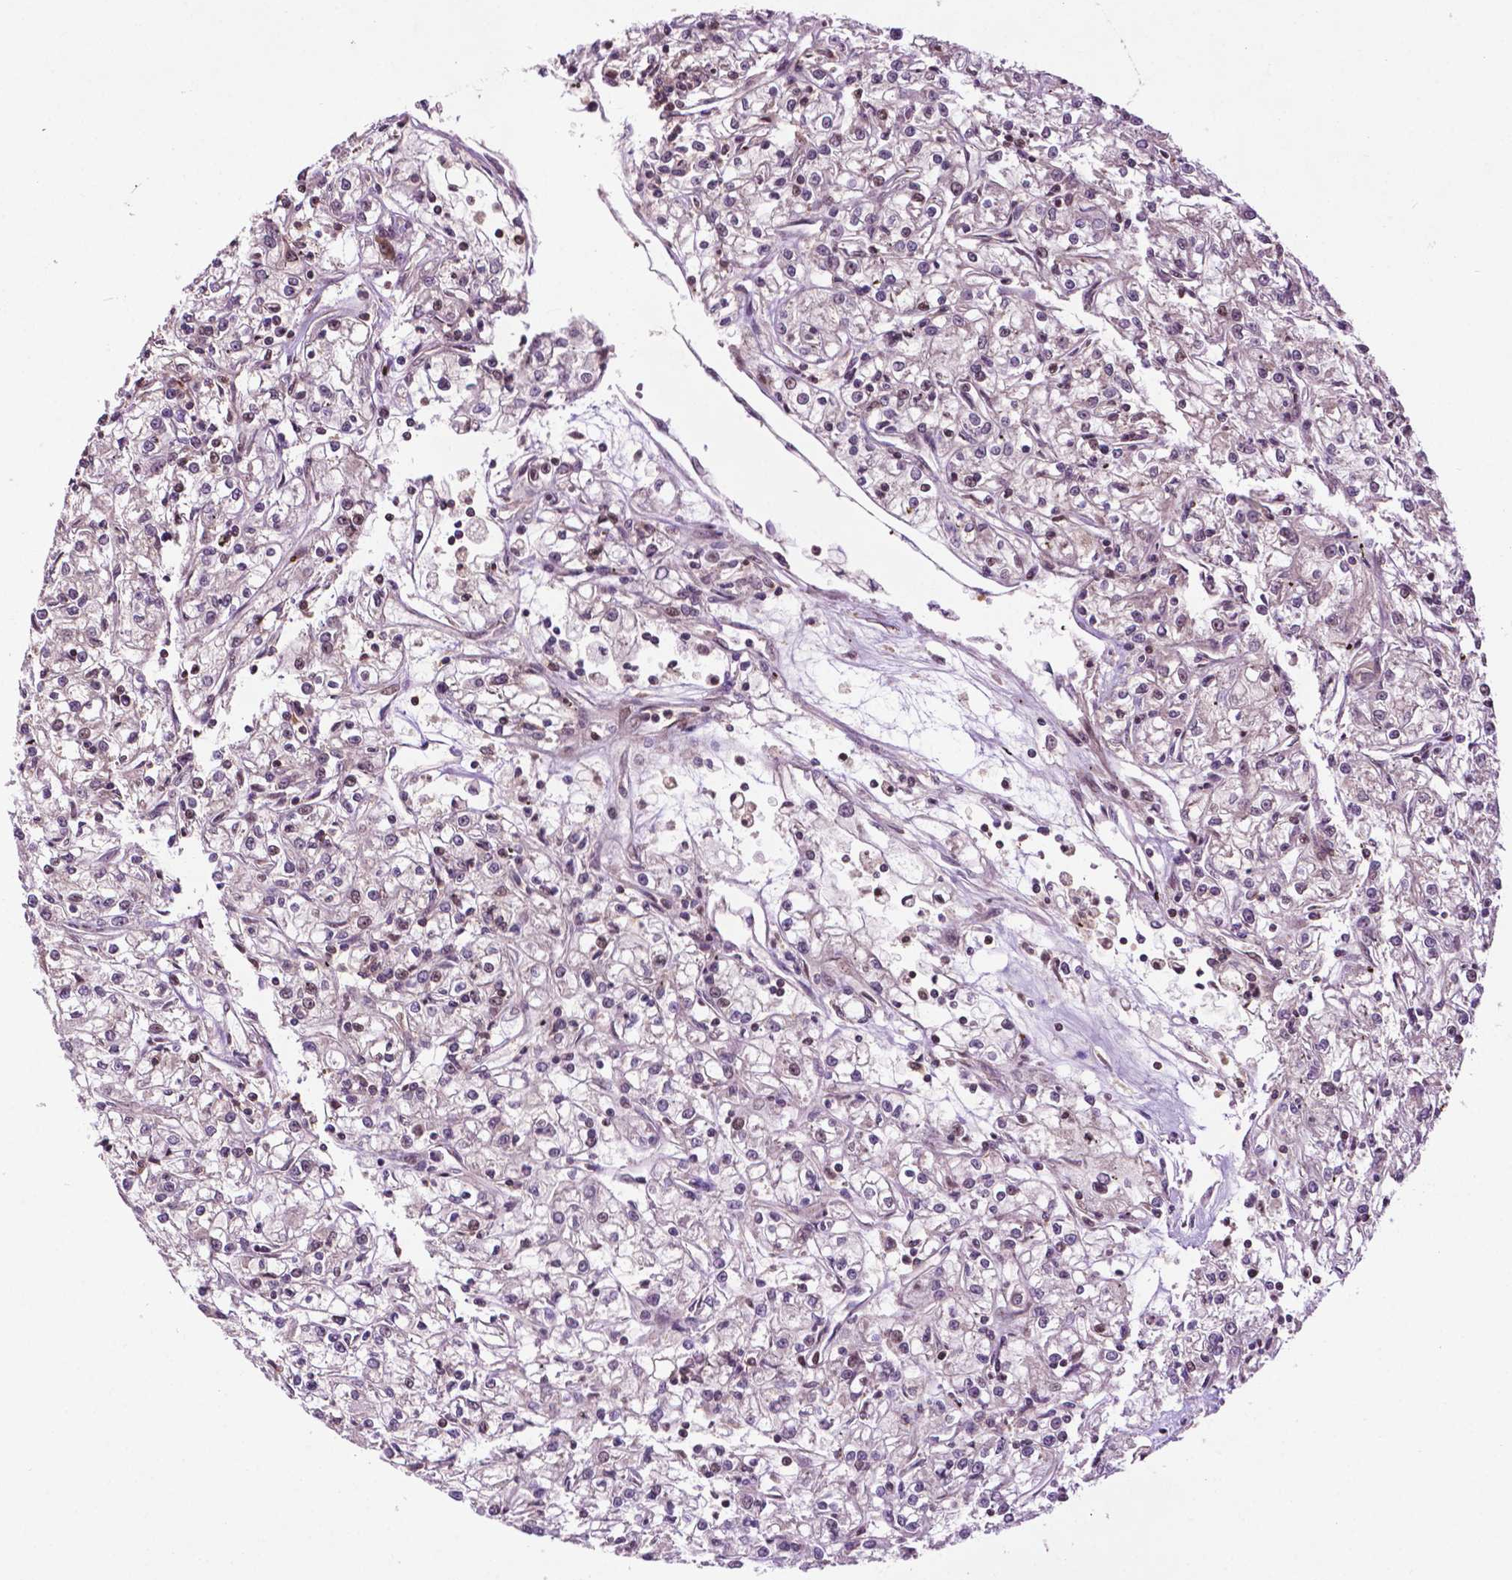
{"staining": {"intensity": "negative", "quantity": "none", "location": "none"}, "tissue": "renal cancer", "cell_type": "Tumor cells", "image_type": "cancer", "snomed": [{"axis": "morphology", "description": "Adenocarcinoma, NOS"}, {"axis": "topography", "description": "Kidney"}], "caption": "The histopathology image reveals no significant expression in tumor cells of renal adenocarcinoma.", "gene": "TMX2", "patient": {"sex": "female", "age": 59}}